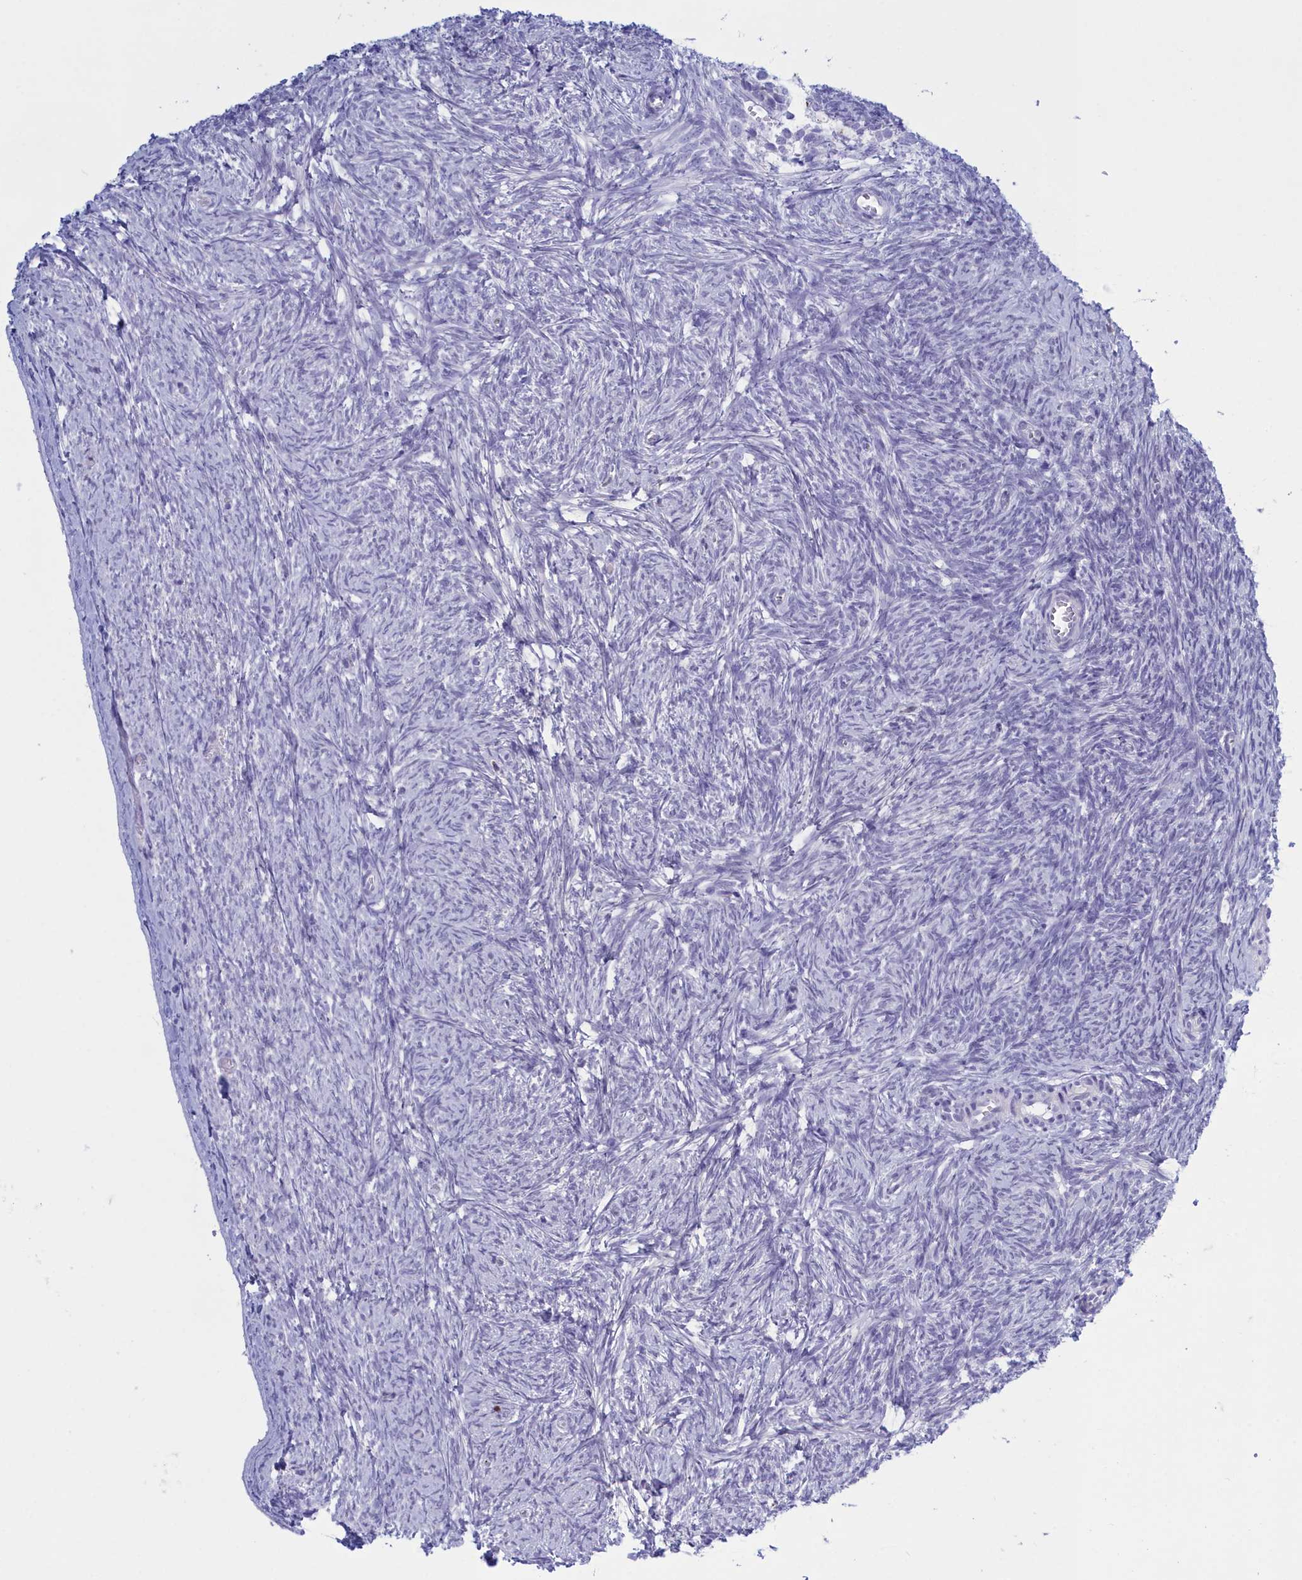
{"staining": {"intensity": "negative", "quantity": "none", "location": "none"}, "tissue": "ovary", "cell_type": "Ovarian stroma cells", "image_type": "normal", "snomed": [{"axis": "morphology", "description": "Normal tissue, NOS"}, {"axis": "topography", "description": "Ovary"}], "caption": "Human ovary stained for a protein using immunohistochemistry exhibits no expression in ovarian stroma cells.", "gene": "TMEM97", "patient": {"sex": "female", "age": 44}}